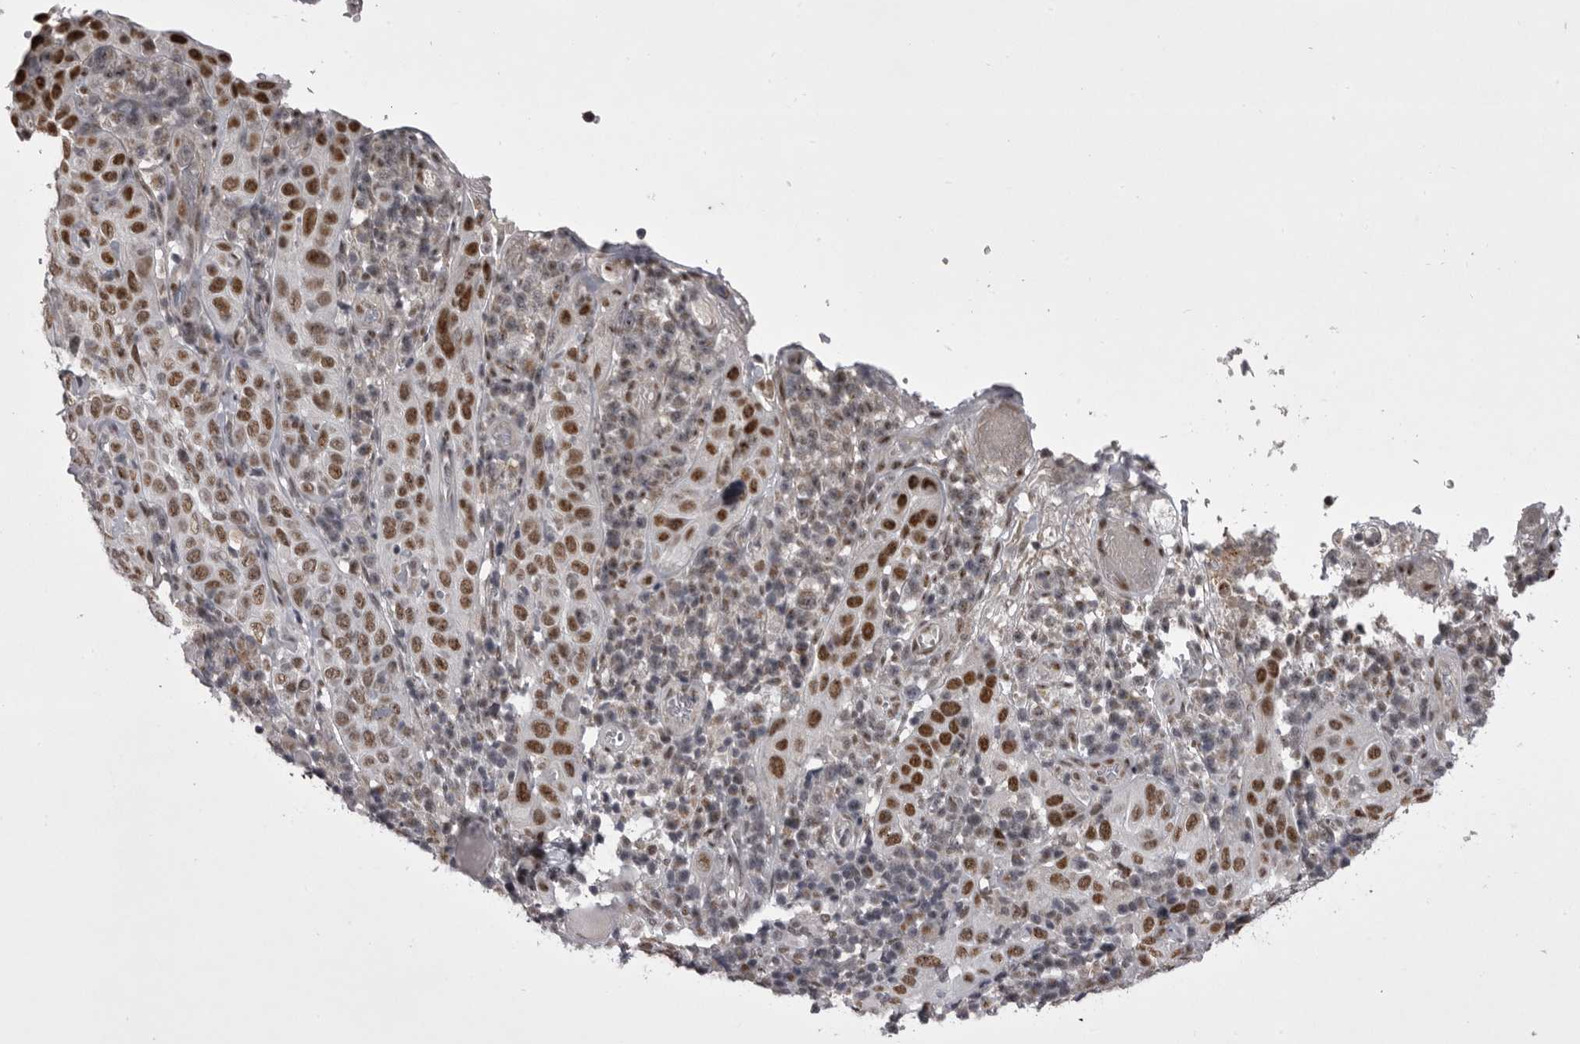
{"staining": {"intensity": "moderate", "quantity": ">75%", "location": "nuclear"}, "tissue": "cervical cancer", "cell_type": "Tumor cells", "image_type": "cancer", "snomed": [{"axis": "morphology", "description": "Squamous cell carcinoma, NOS"}, {"axis": "topography", "description": "Cervix"}], "caption": "Immunohistochemical staining of cervical squamous cell carcinoma shows medium levels of moderate nuclear positivity in approximately >75% of tumor cells.", "gene": "PRPF3", "patient": {"sex": "female", "age": 46}}